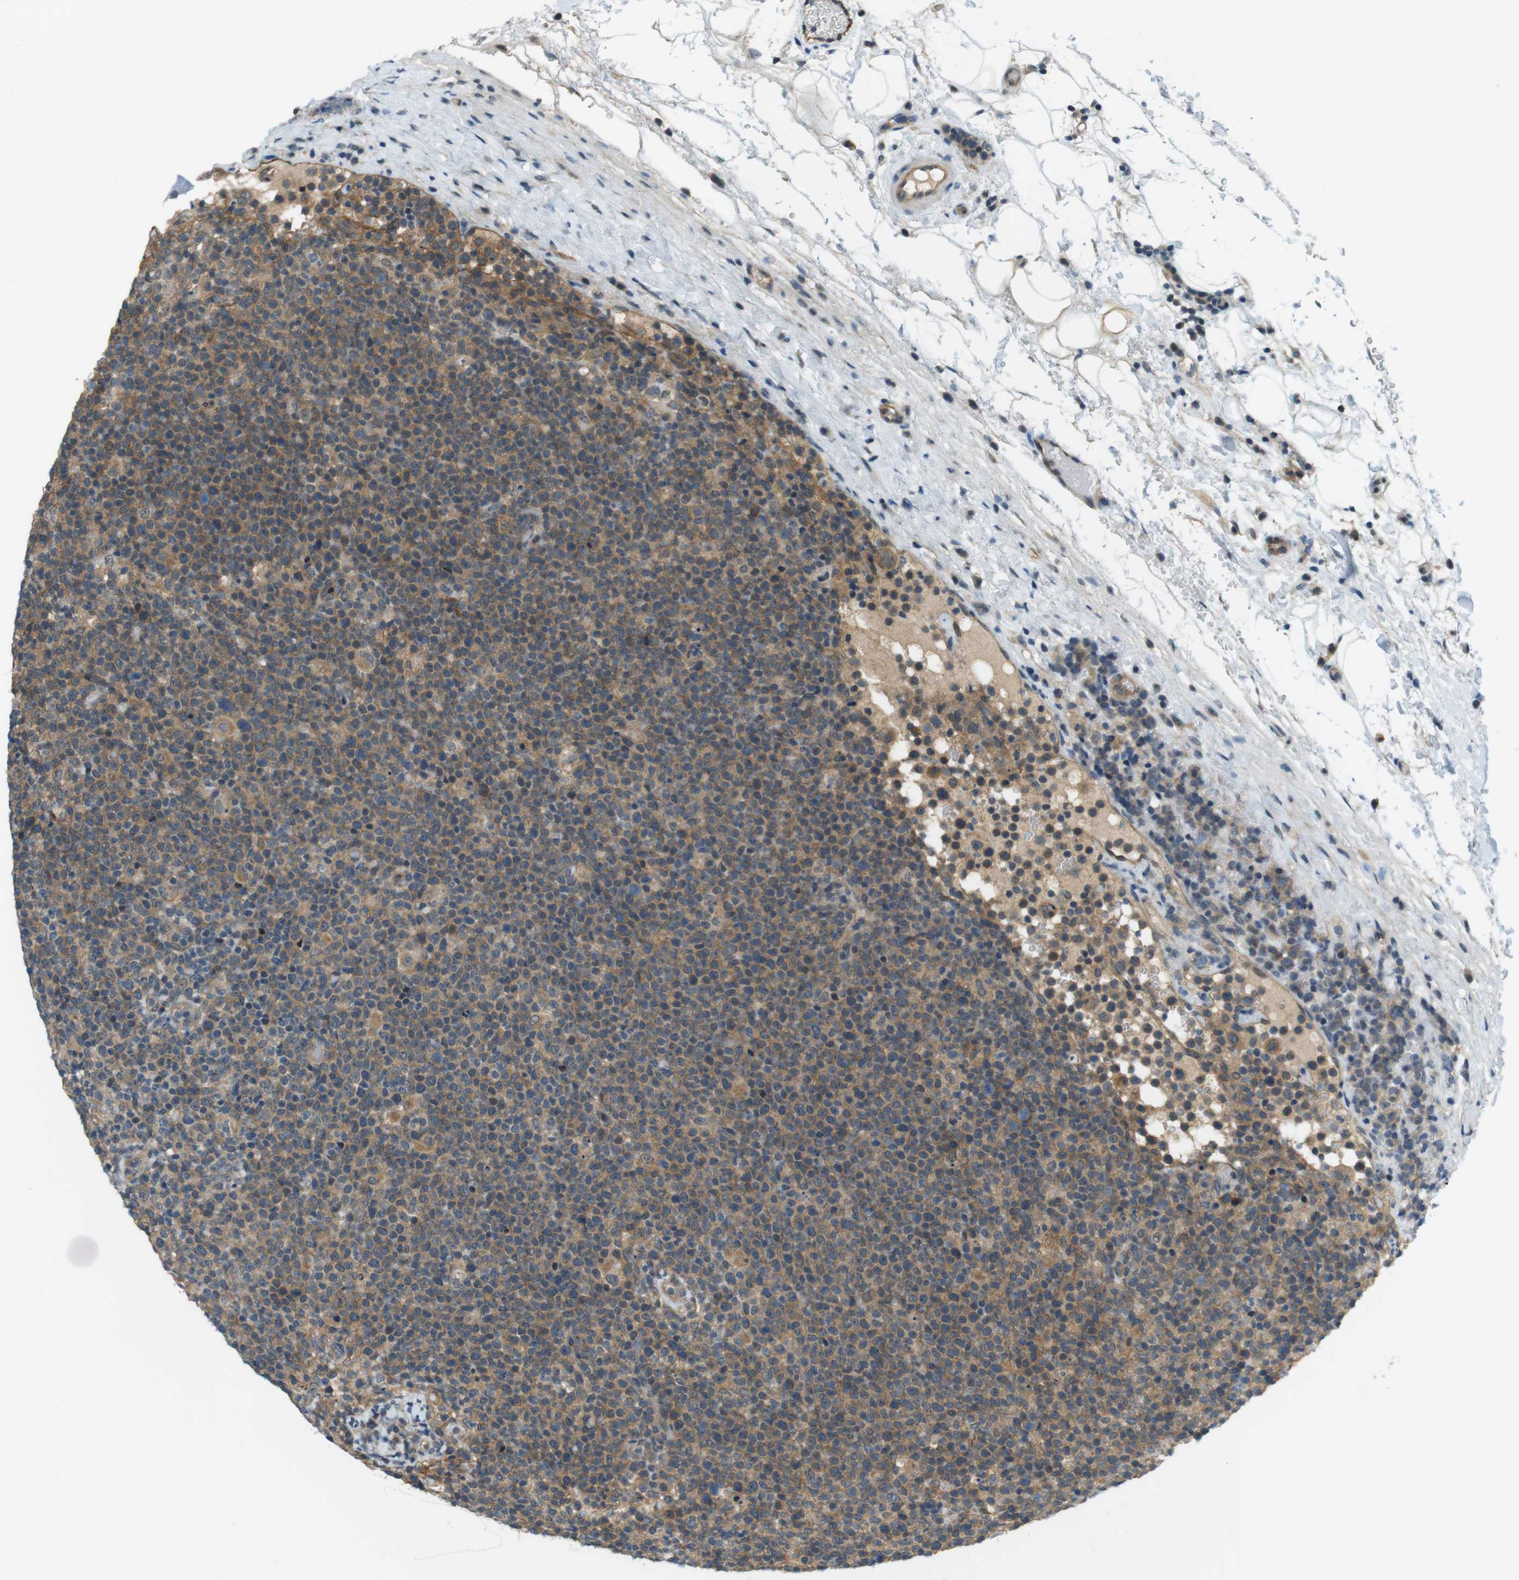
{"staining": {"intensity": "moderate", "quantity": "25%-75%", "location": "cytoplasmic/membranous"}, "tissue": "lymphoma", "cell_type": "Tumor cells", "image_type": "cancer", "snomed": [{"axis": "morphology", "description": "Malignant lymphoma, non-Hodgkin's type, High grade"}, {"axis": "topography", "description": "Lymph node"}], "caption": "Protein positivity by IHC exhibits moderate cytoplasmic/membranous staining in about 25%-75% of tumor cells in high-grade malignant lymphoma, non-Hodgkin's type. (Stains: DAB (3,3'-diaminobenzidine) in brown, nuclei in blue, Microscopy: brightfield microscopy at high magnification).", "gene": "TIAM2", "patient": {"sex": "male", "age": 61}}